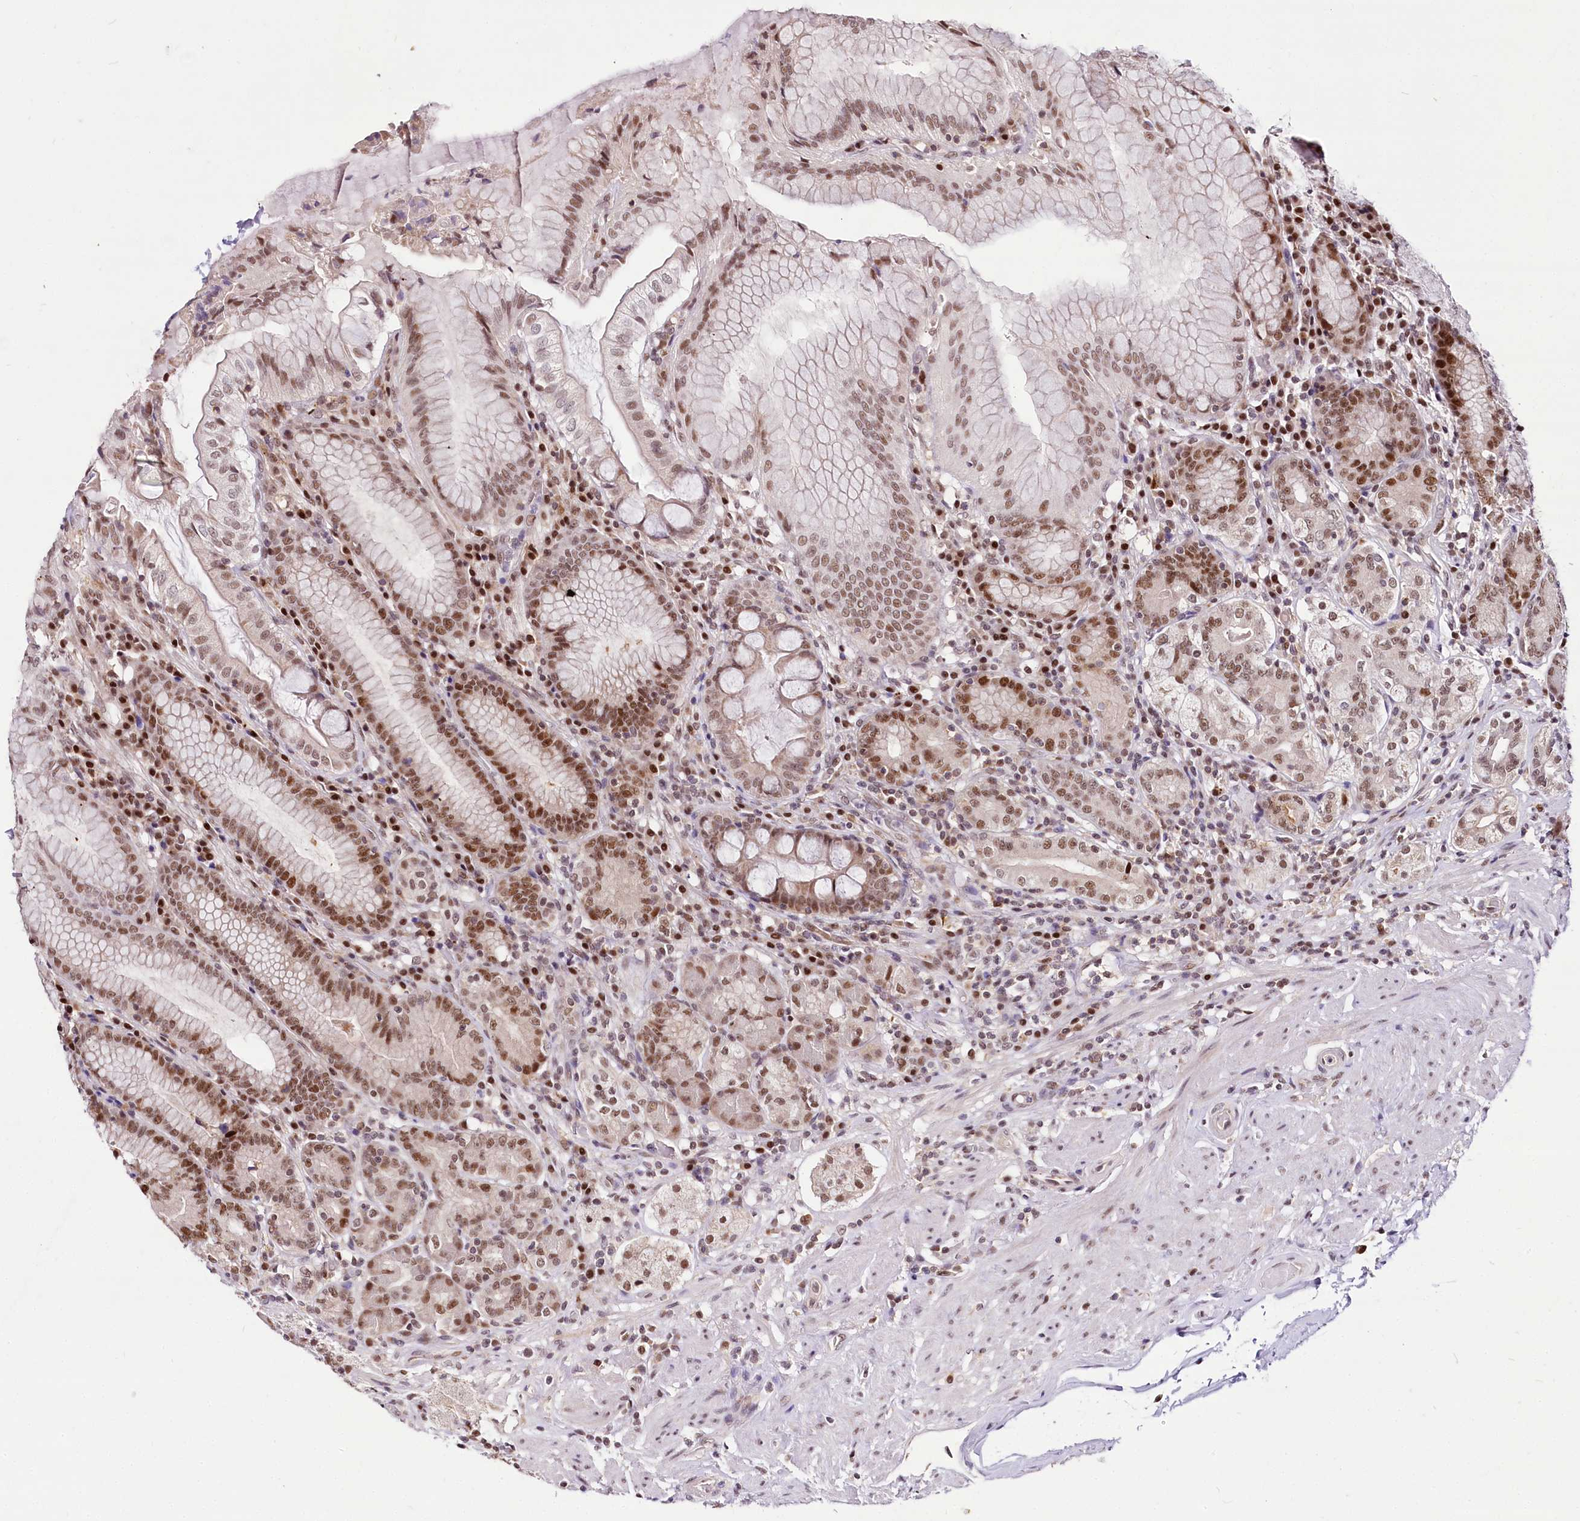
{"staining": {"intensity": "moderate", "quantity": ">75%", "location": "nuclear"}, "tissue": "stomach", "cell_type": "Glandular cells", "image_type": "normal", "snomed": [{"axis": "morphology", "description": "Normal tissue, NOS"}, {"axis": "topography", "description": "Stomach, upper"}, {"axis": "topography", "description": "Stomach, lower"}], "caption": "A medium amount of moderate nuclear positivity is present in about >75% of glandular cells in unremarkable stomach.", "gene": "POLA2", "patient": {"sex": "female", "age": 76}}